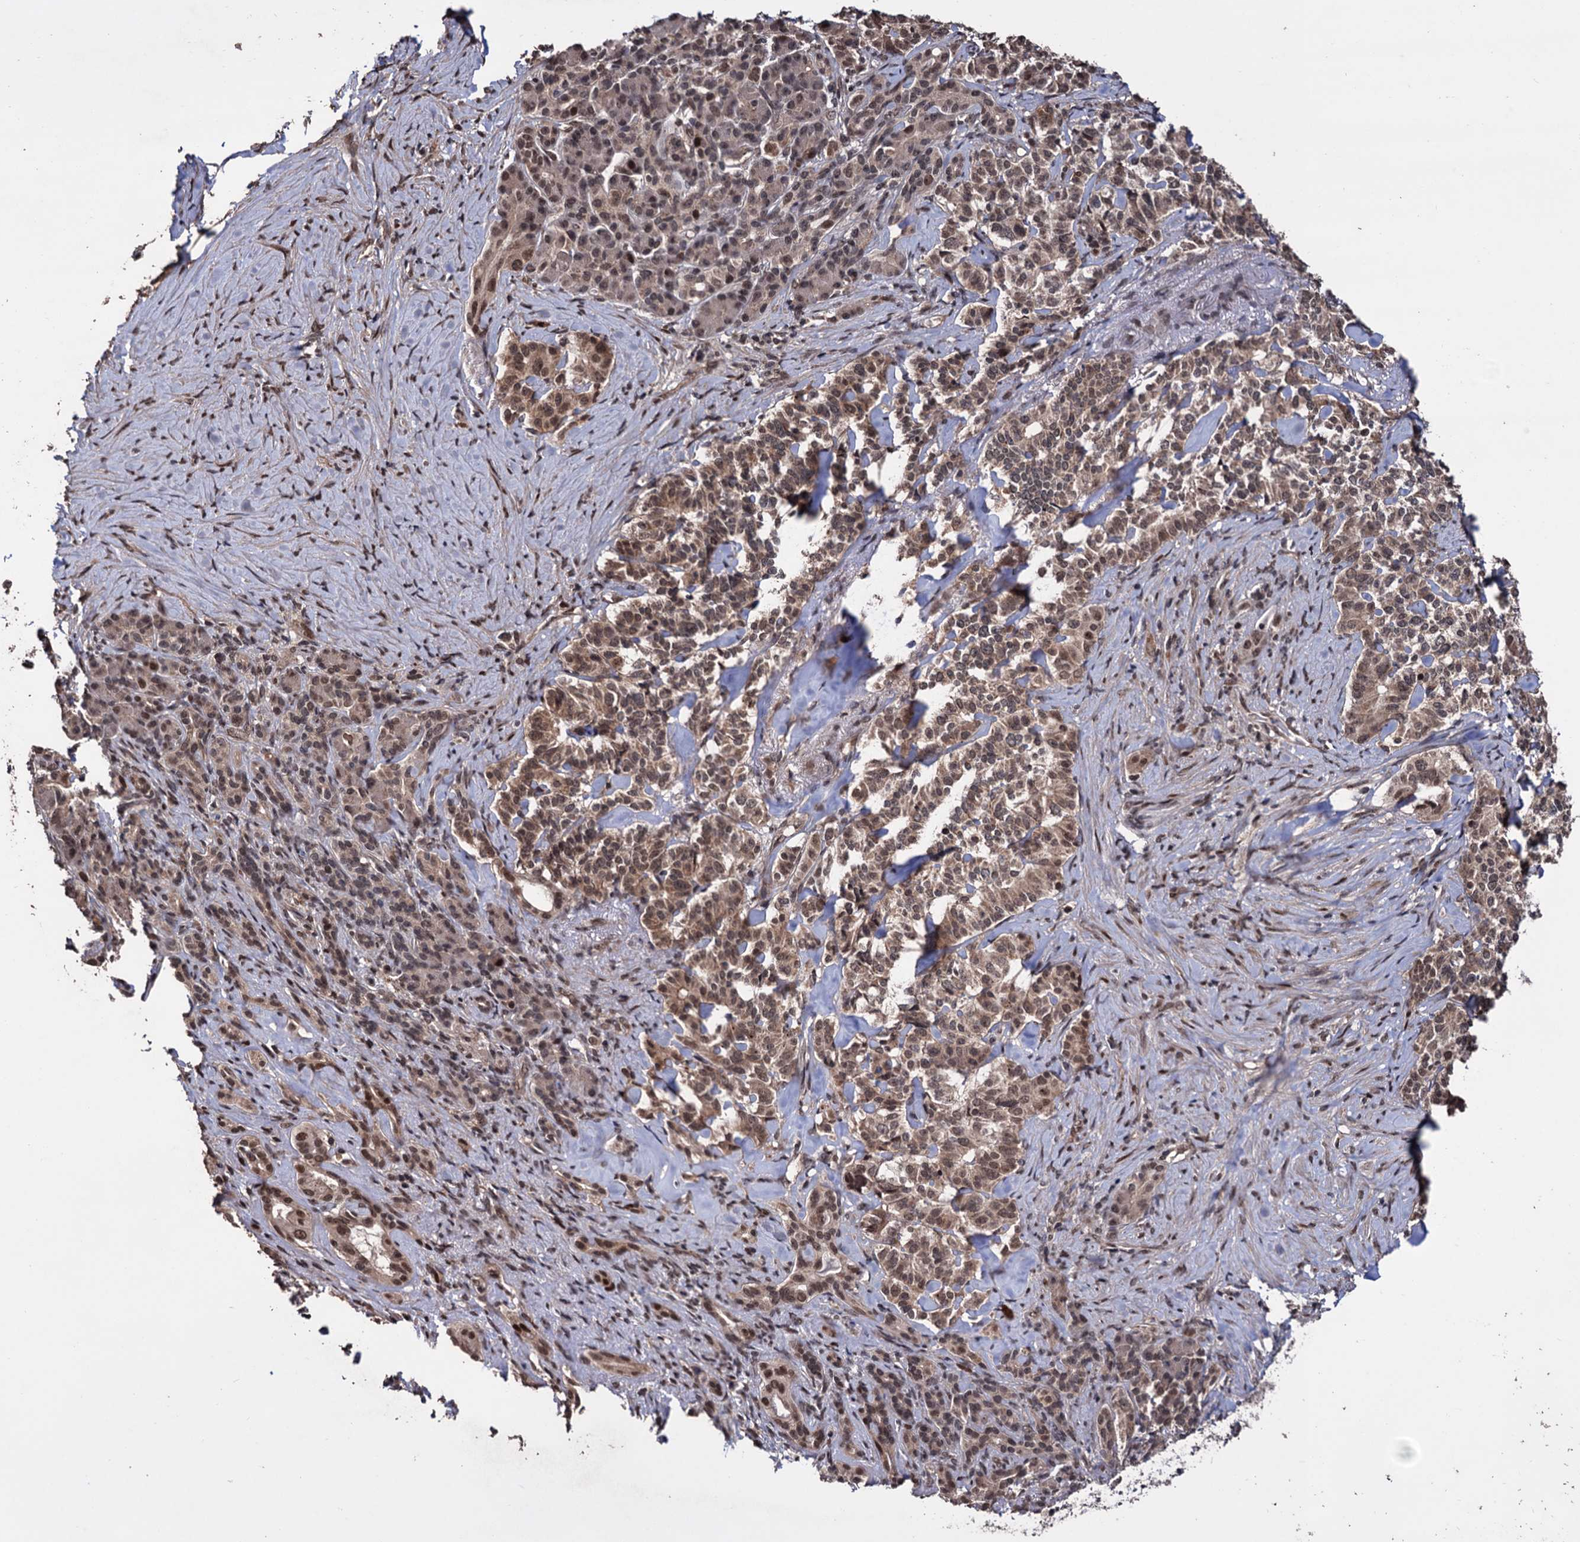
{"staining": {"intensity": "moderate", "quantity": ">75%", "location": "cytoplasmic/membranous,nuclear"}, "tissue": "pancreatic cancer", "cell_type": "Tumor cells", "image_type": "cancer", "snomed": [{"axis": "morphology", "description": "Adenocarcinoma, NOS"}, {"axis": "topography", "description": "Pancreas"}], "caption": "Moderate cytoplasmic/membranous and nuclear protein expression is appreciated in about >75% of tumor cells in pancreatic adenocarcinoma.", "gene": "KLF5", "patient": {"sex": "female", "age": 74}}